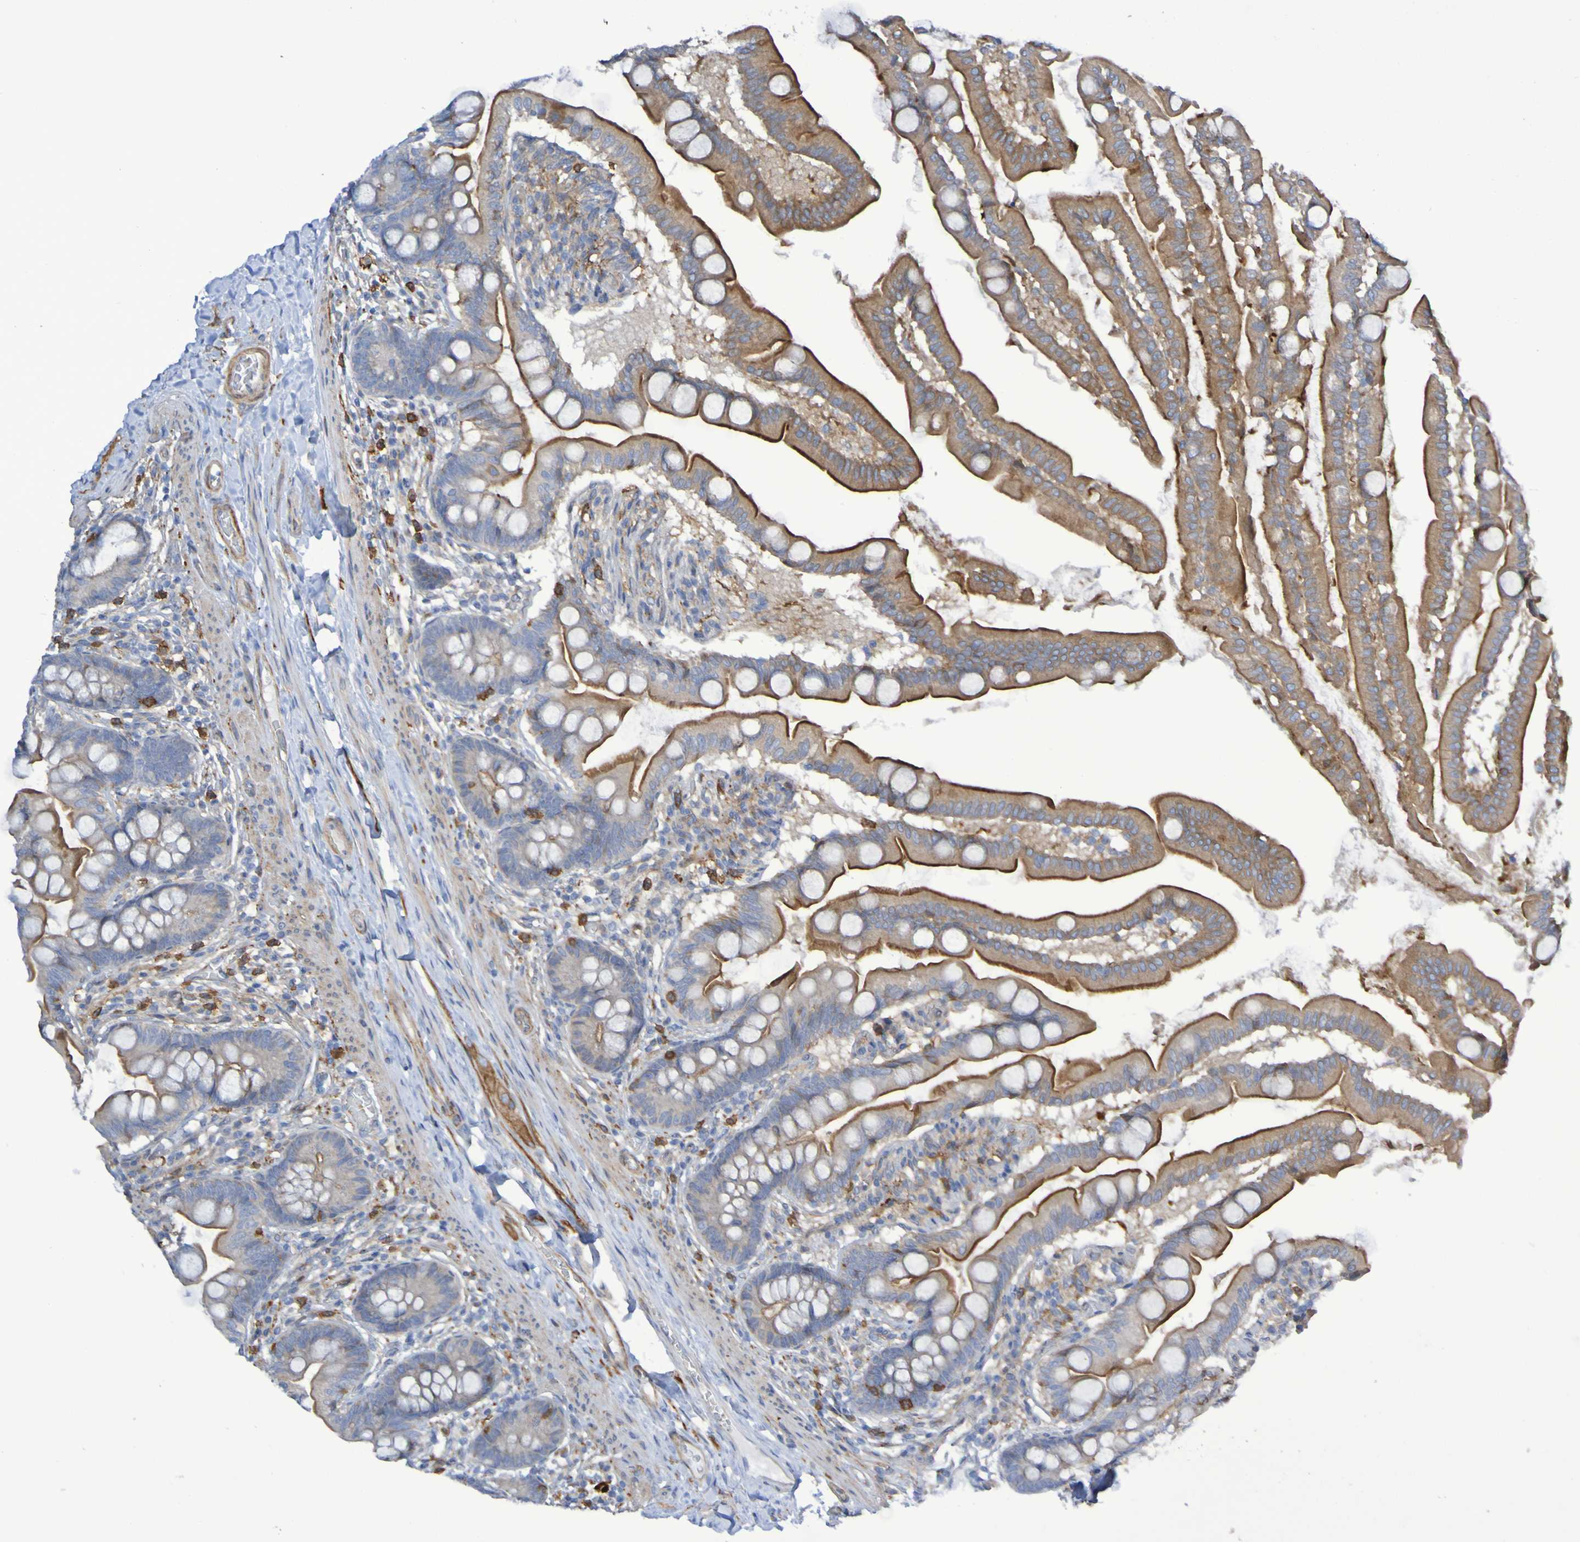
{"staining": {"intensity": "strong", "quantity": ">75%", "location": "cytoplasmic/membranous"}, "tissue": "small intestine", "cell_type": "Glandular cells", "image_type": "normal", "snomed": [{"axis": "morphology", "description": "Normal tissue, NOS"}, {"axis": "topography", "description": "Small intestine"}], "caption": "IHC photomicrograph of normal small intestine stained for a protein (brown), which reveals high levels of strong cytoplasmic/membranous positivity in approximately >75% of glandular cells.", "gene": "SCRG1", "patient": {"sex": "female", "age": 56}}